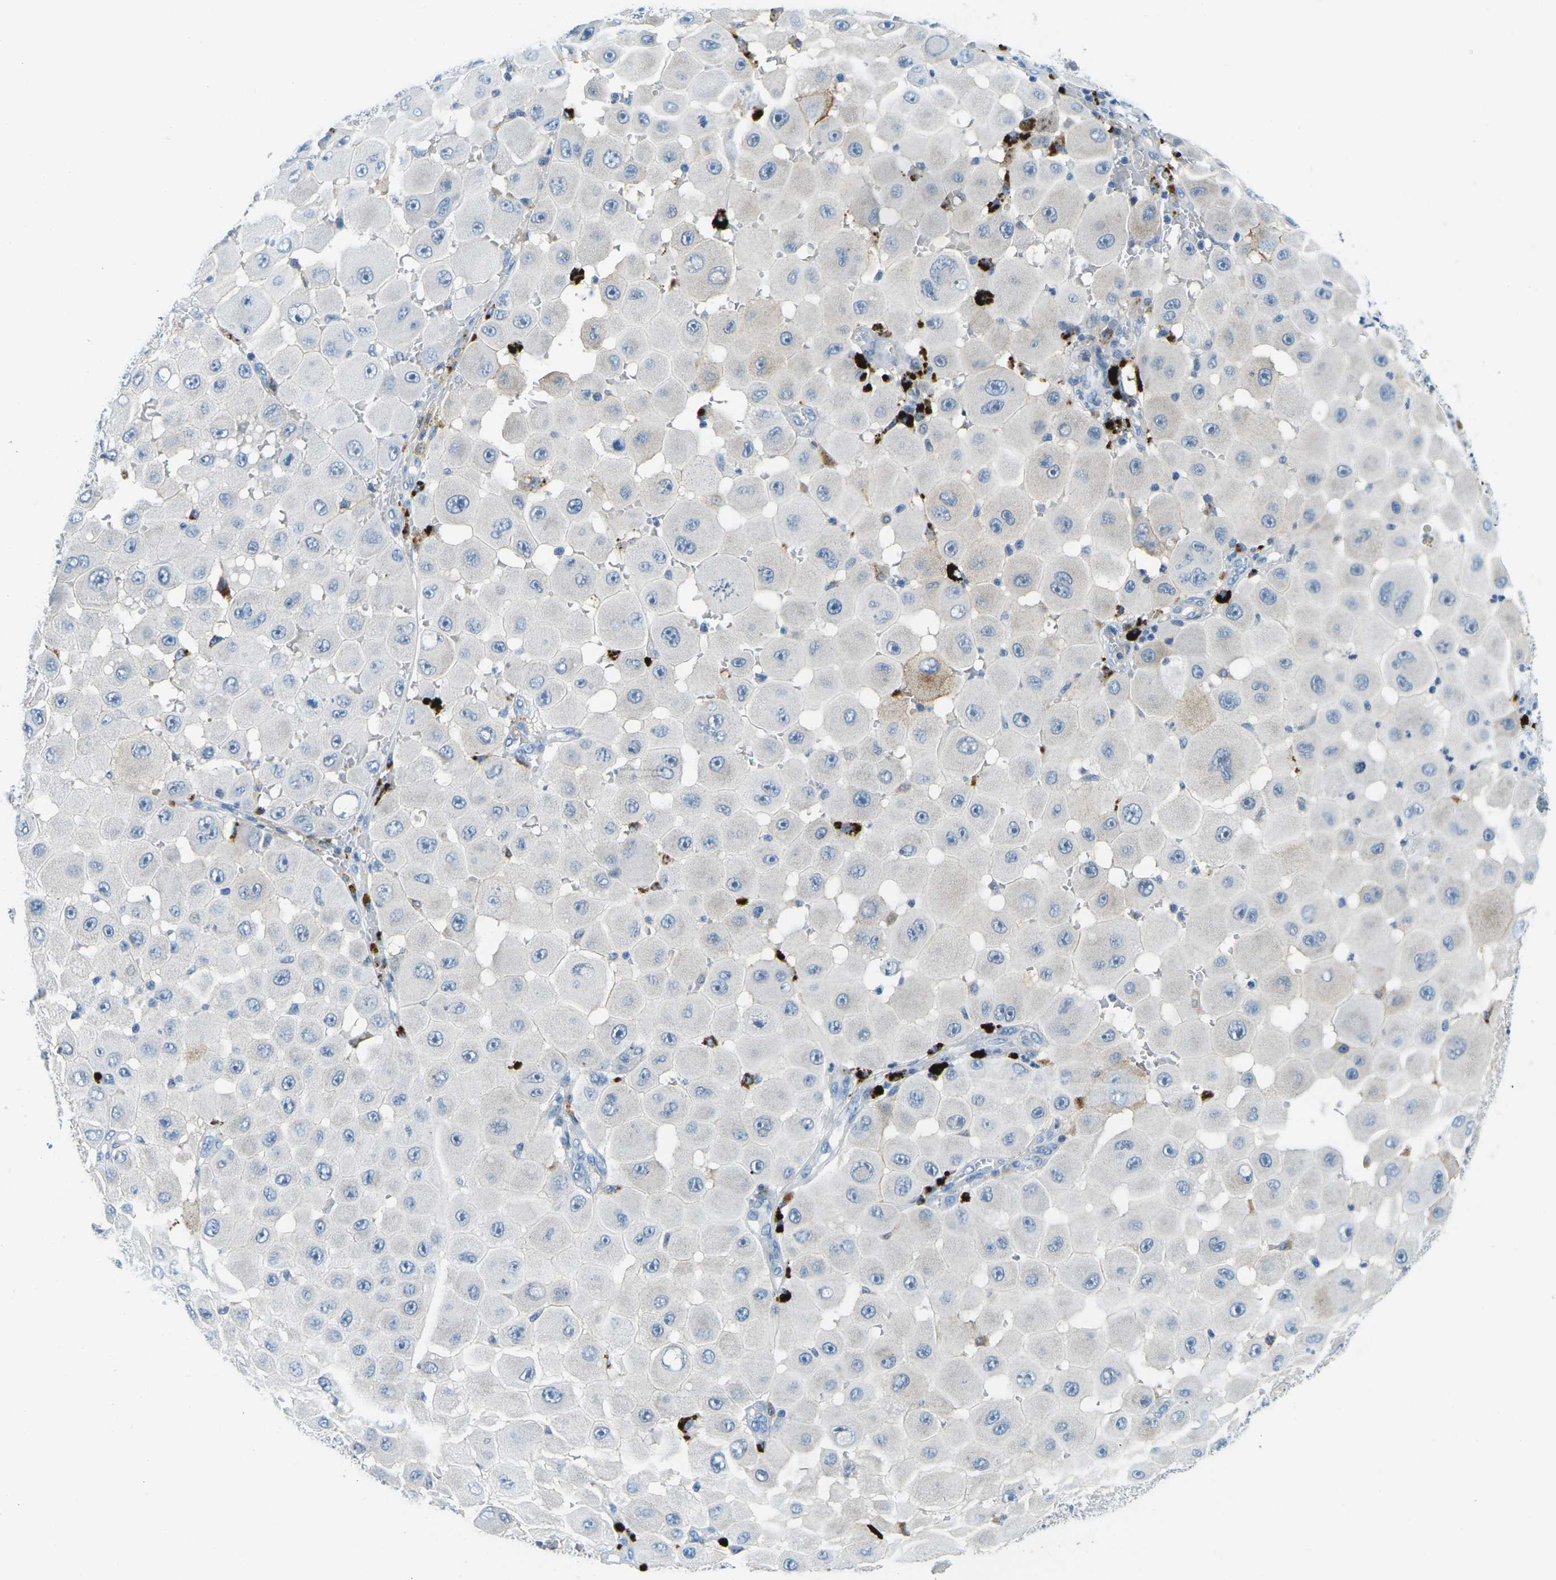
{"staining": {"intensity": "weak", "quantity": "<25%", "location": "cytoplasmic/membranous"}, "tissue": "melanoma", "cell_type": "Tumor cells", "image_type": "cancer", "snomed": [{"axis": "morphology", "description": "Malignant melanoma, NOS"}, {"axis": "topography", "description": "Skin"}], "caption": "Tumor cells show no significant protein staining in melanoma.", "gene": "CFB", "patient": {"sex": "female", "age": 81}}